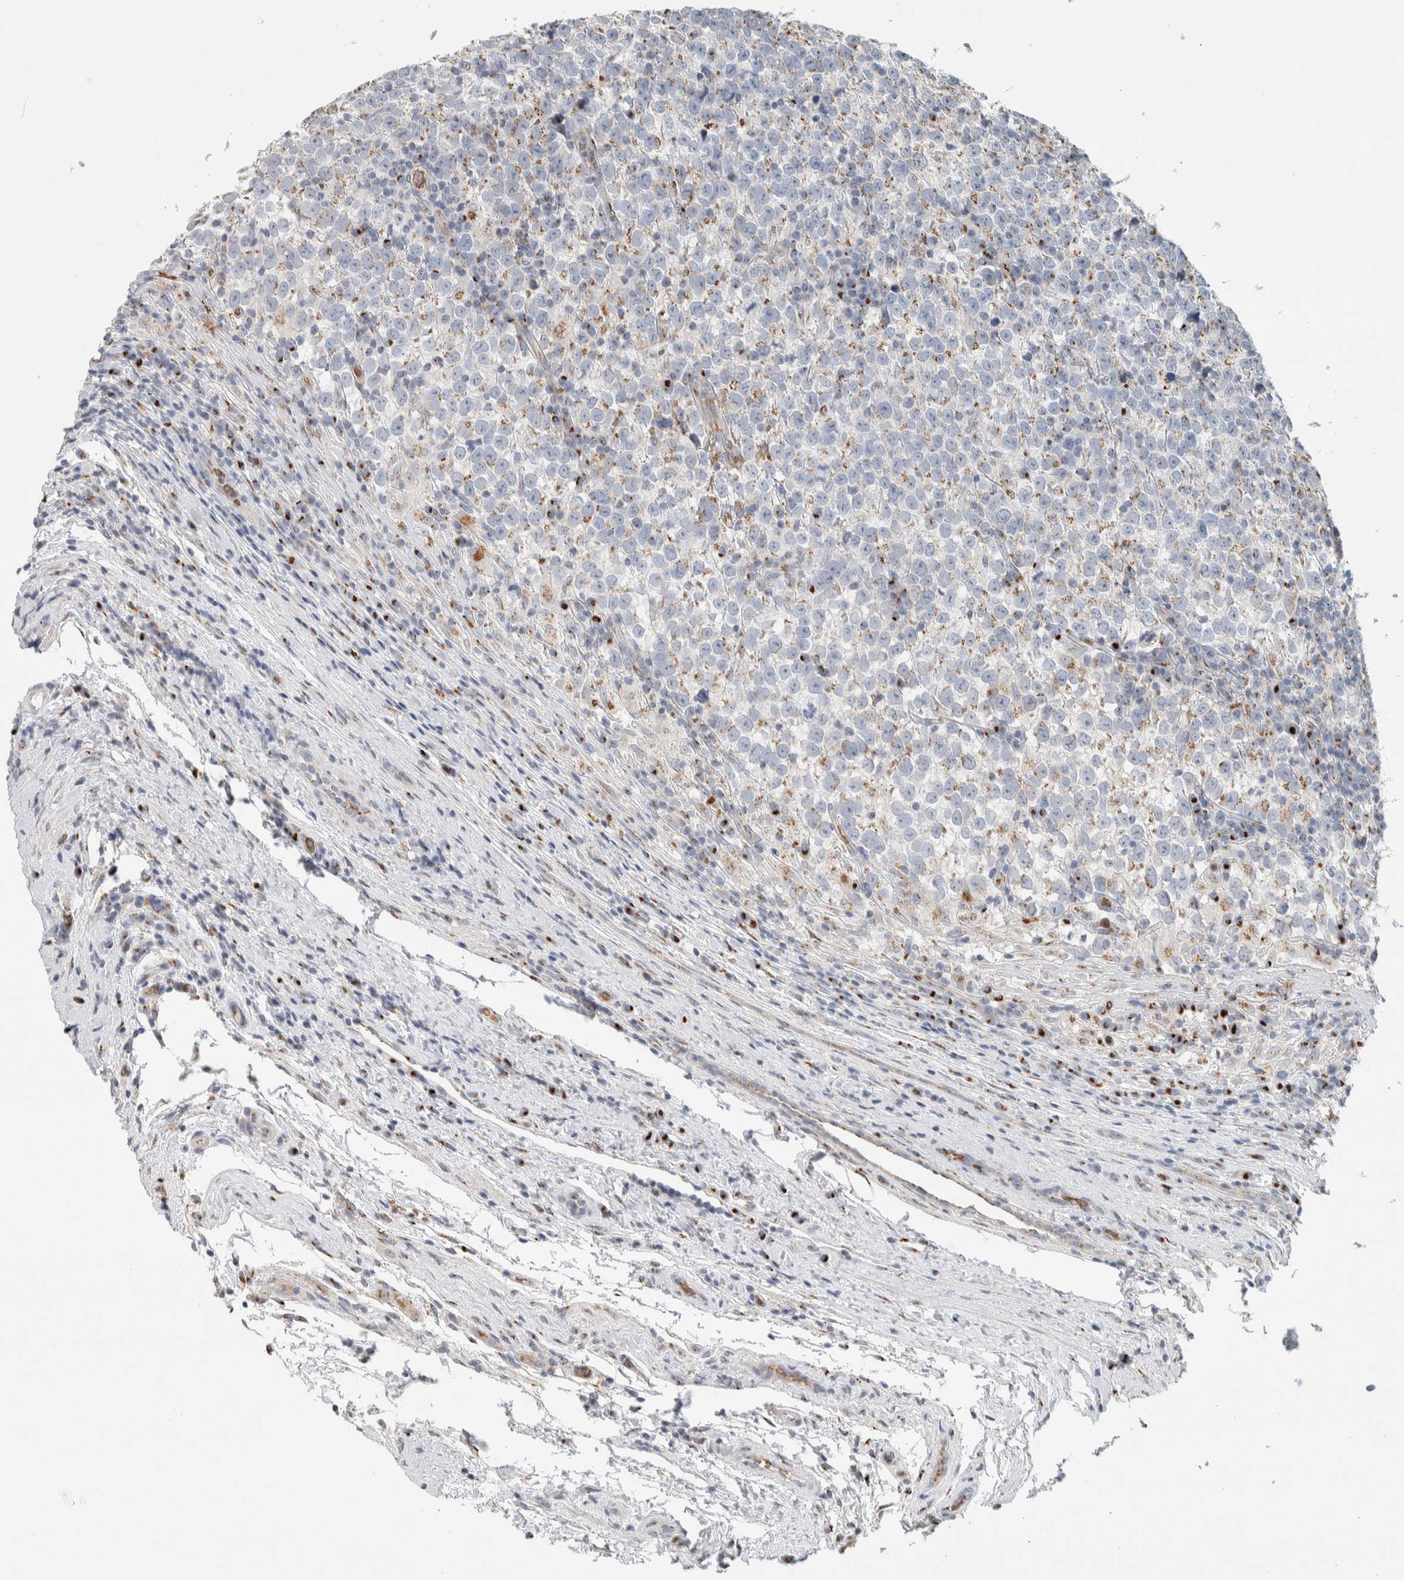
{"staining": {"intensity": "moderate", "quantity": "25%-75%", "location": "cytoplasmic/membranous"}, "tissue": "testis cancer", "cell_type": "Tumor cells", "image_type": "cancer", "snomed": [{"axis": "morphology", "description": "Normal tissue, NOS"}, {"axis": "morphology", "description": "Seminoma, NOS"}, {"axis": "topography", "description": "Testis"}], "caption": "Testis seminoma stained with DAB (3,3'-diaminobenzidine) immunohistochemistry demonstrates medium levels of moderate cytoplasmic/membranous expression in about 25%-75% of tumor cells. The protein is stained brown, and the nuclei are stained in blue (DAB IHC with brightfield microscopy, high magnification).", "gene": "SLC38A10", "patient": {"sex": "male", "age": 43}}